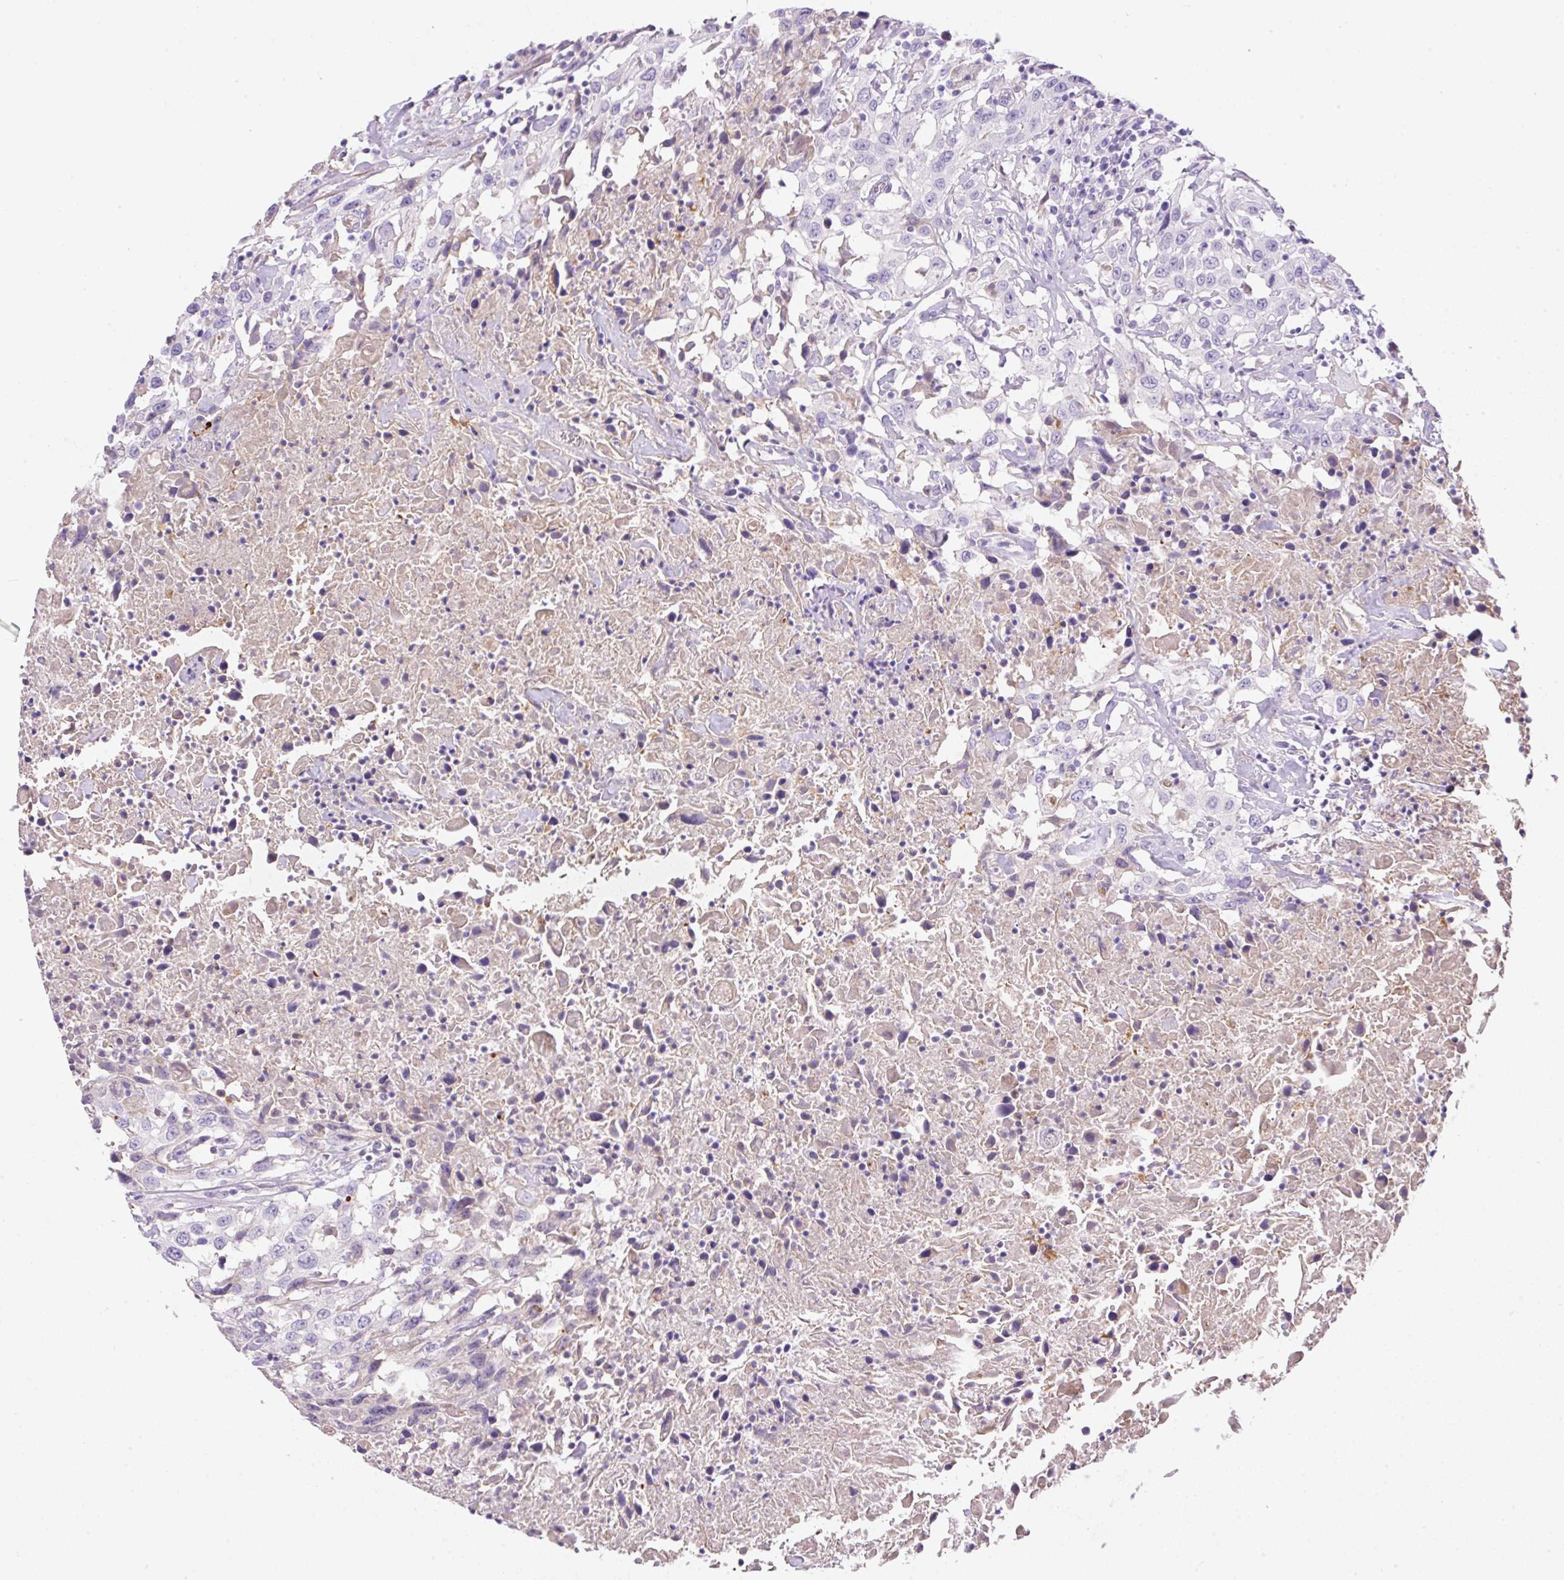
{"staining": {"intensity": "negative", "quantity": "none", "location": "none"}, "tissue": "urothelial cancer", "cell_type": "Tumor cells", "image_type": "cancer", "snomed": [{"axis": "morphology", "description": "Urothelial carcinoma, High grade"}, {"axis": "topography", "description": "Urinary bladder"}], "caption": "Immunohistochemical staining of human urothelial cancer reveals no significant positivity in tumor cells.", "gene": "TDRD15", "patient": {"sex": "male", "age": 61}}